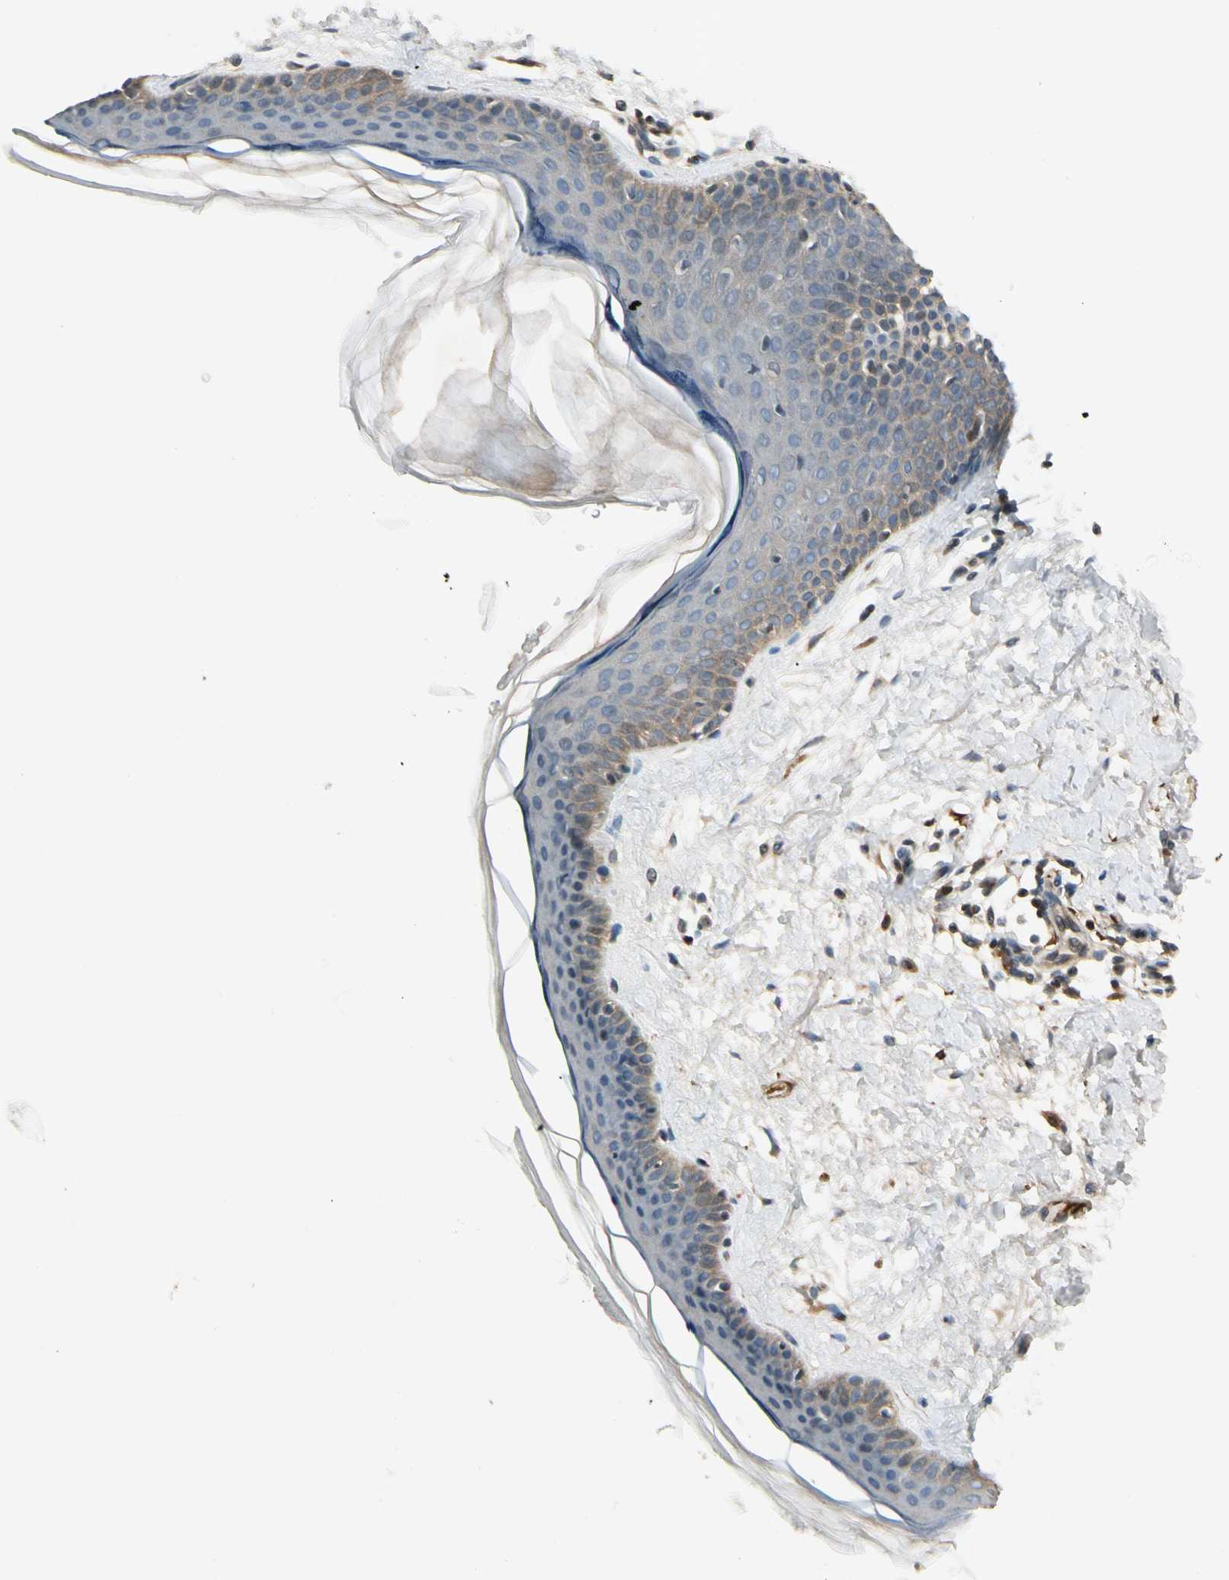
{"staining": {"intensity": "moderate", "quantity": ">75%", "location": "cytoplasmic/membranous"}, "tissue": "skin", "cell_type": "Fibroblasts", "image_type": "normal", "snomed": [{"axis": "morphology", "description": "Normal tissue, NOS"}, {"axis": "topography", "description": "Skin"}], "caption": "Immunohistochemistry micrograph of normal skin: skin stained using immunohistochemistry reveals medium levels of moderate protein expression localized specifically in the cytoplasmic/membranous of fibroblasts, appearing as a cytoplasmic/membranous brown color.", "gene": "ICAM5", "patient": {"sex": "female", "age": 56}}